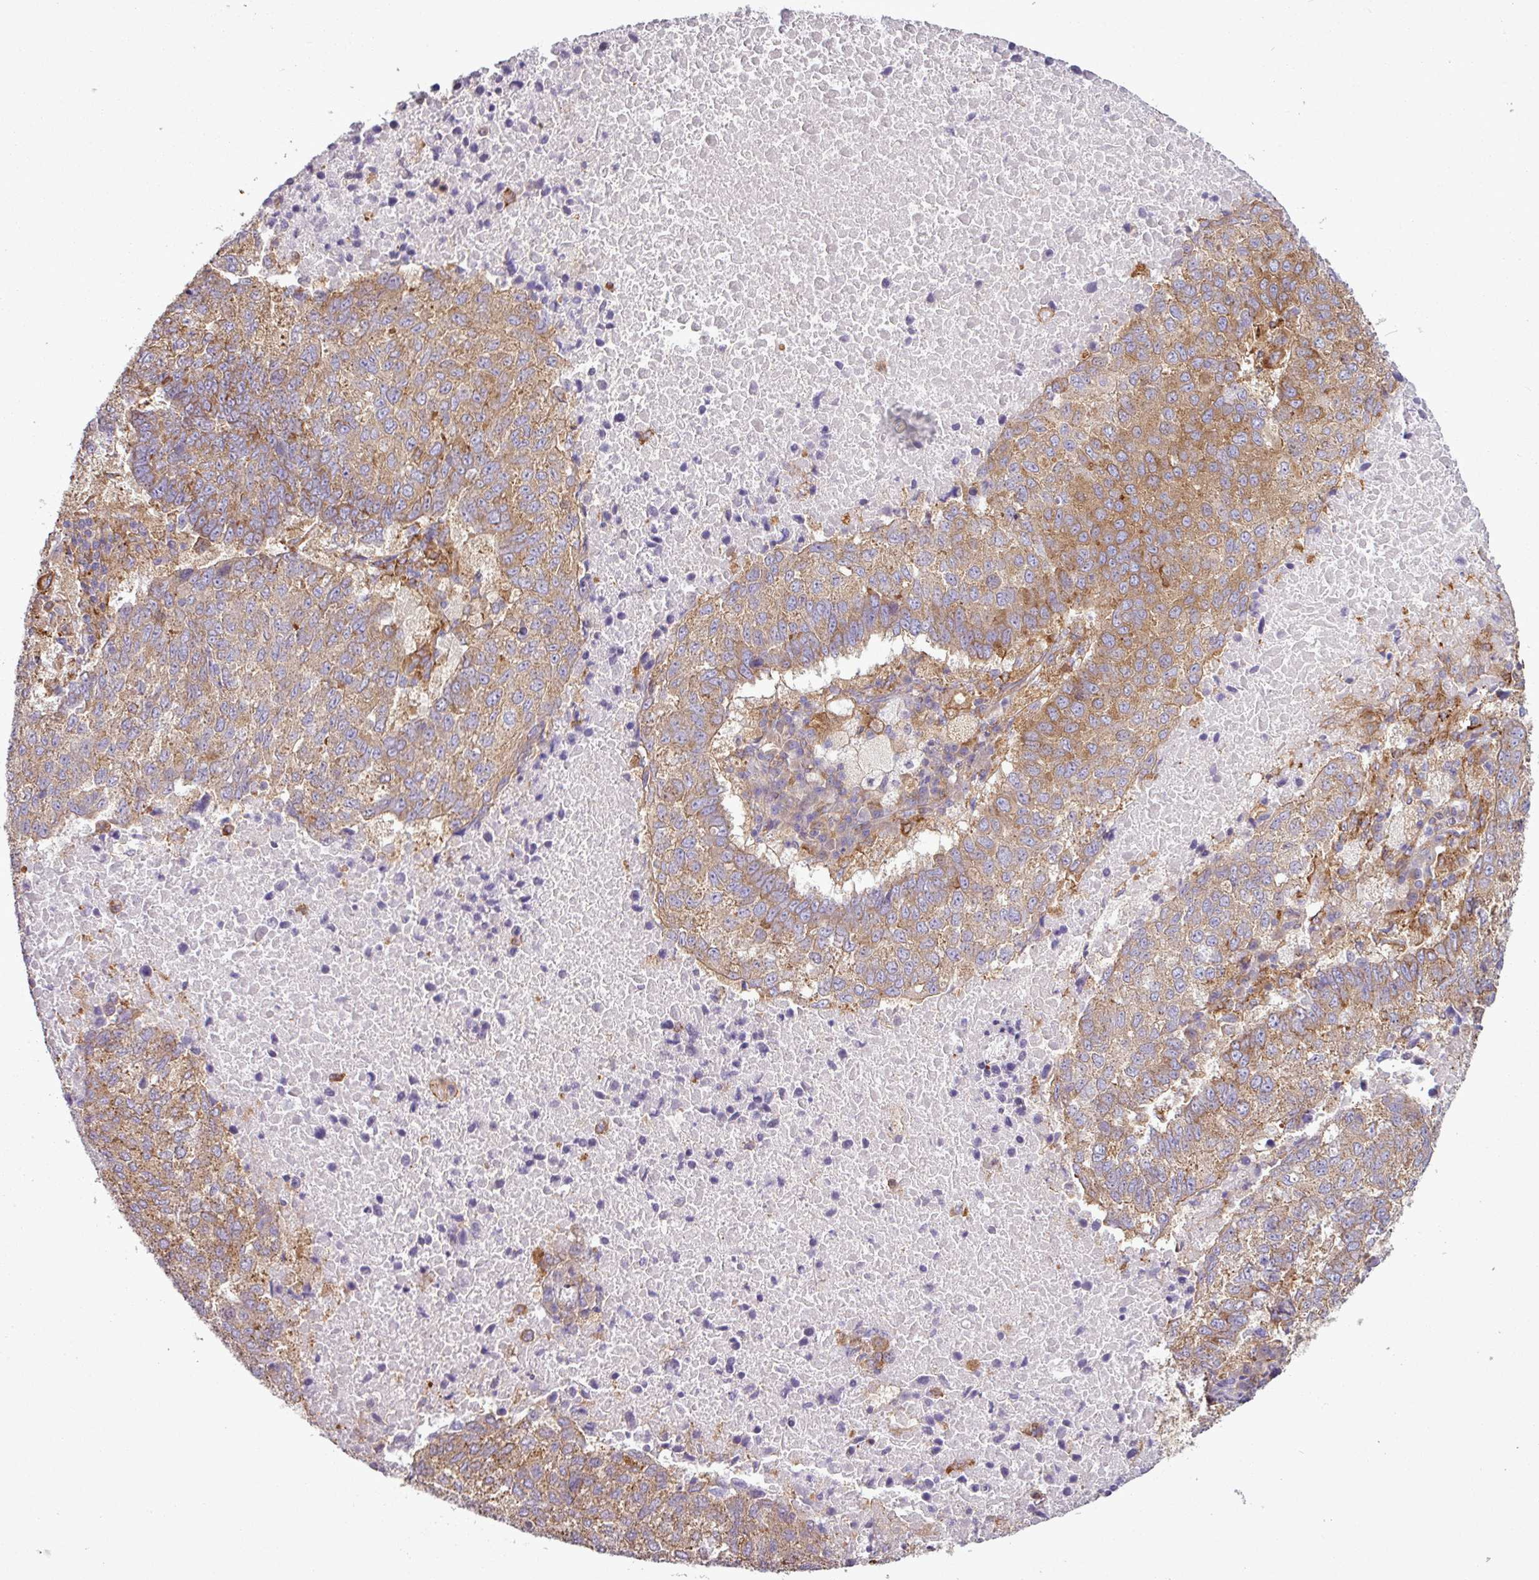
{"staining": {"intensity": "moderate", "quantity": "25%-75%", "location": "cytoplasmic/membranous"}, "tissue": "lung cancer", "cell_type": "Tumor cells", "image_type": "cancer", "snomed": [{"axis": "morphology", "description": "Squamous cell carcinoma, NOS"}, {"axis": "topography", "description": "Lung"}], "caption": "There is medium levels of moderate cytoplasmic/membranous expression in tumor cells of lung cancer, as demonstrated by immunohistochemical staining (brown color).", "gene": "PACSIN2", "patient": {"sex": "male", "age": 73}}